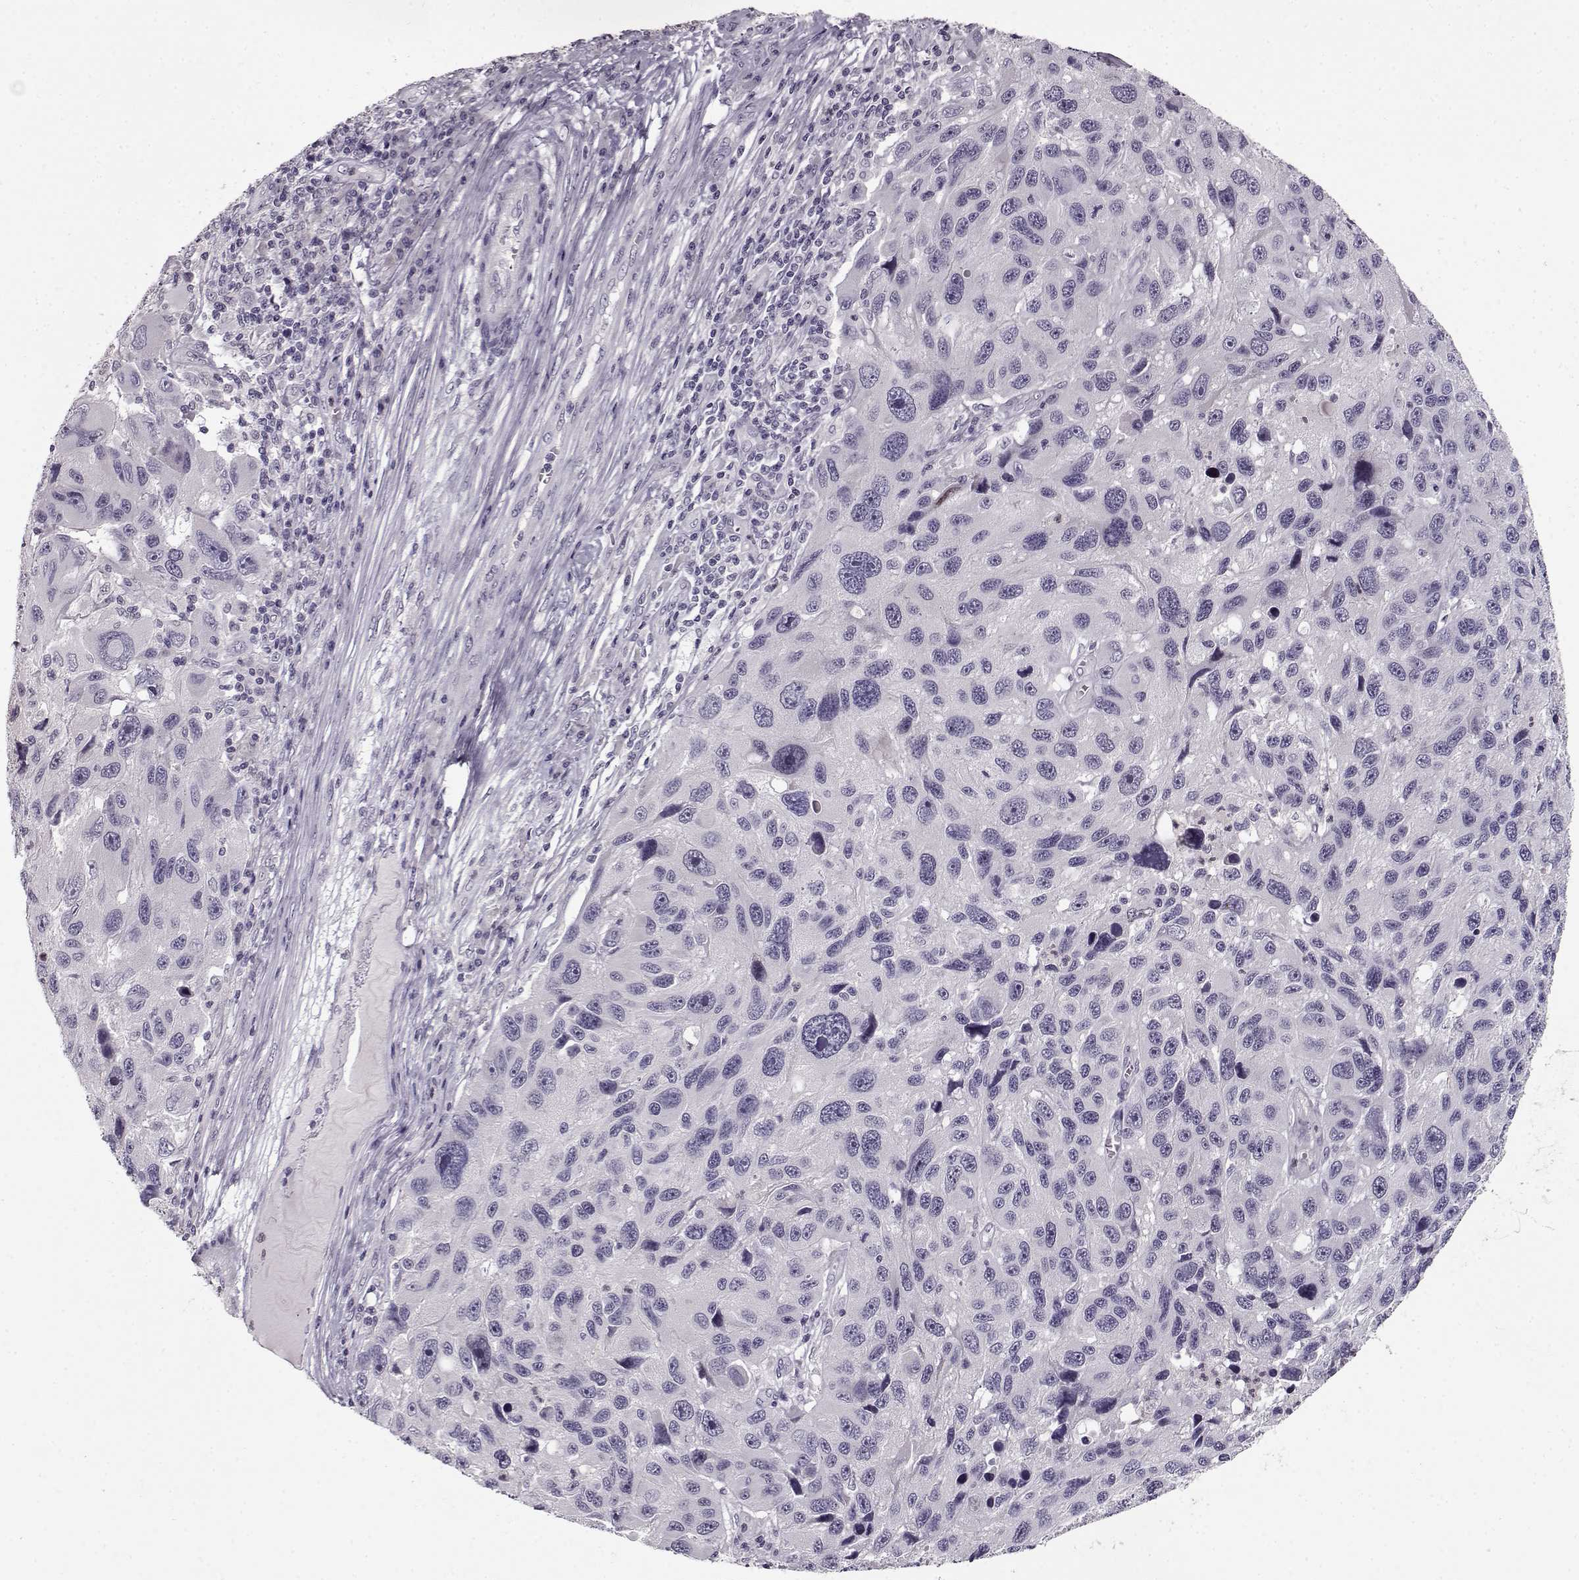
{"staining": {"intensity": "negative", "quantity": "none", "location": "none"}, "tissue": "melanoma", "cell_type": "Tumor cells", "image_type": "cancer", "snomed": [{"axis": "morphology", "description": "Malignant melanoma, NOS"}, {"axis": "topography", "description": "Skin"}], "caption": "Immunohistochemistry (IHC) of malignant melanoma reveals no positivity in tumor cells.", "gene": "RP1L1", "patient": {"sex": "male", "age": 53}}